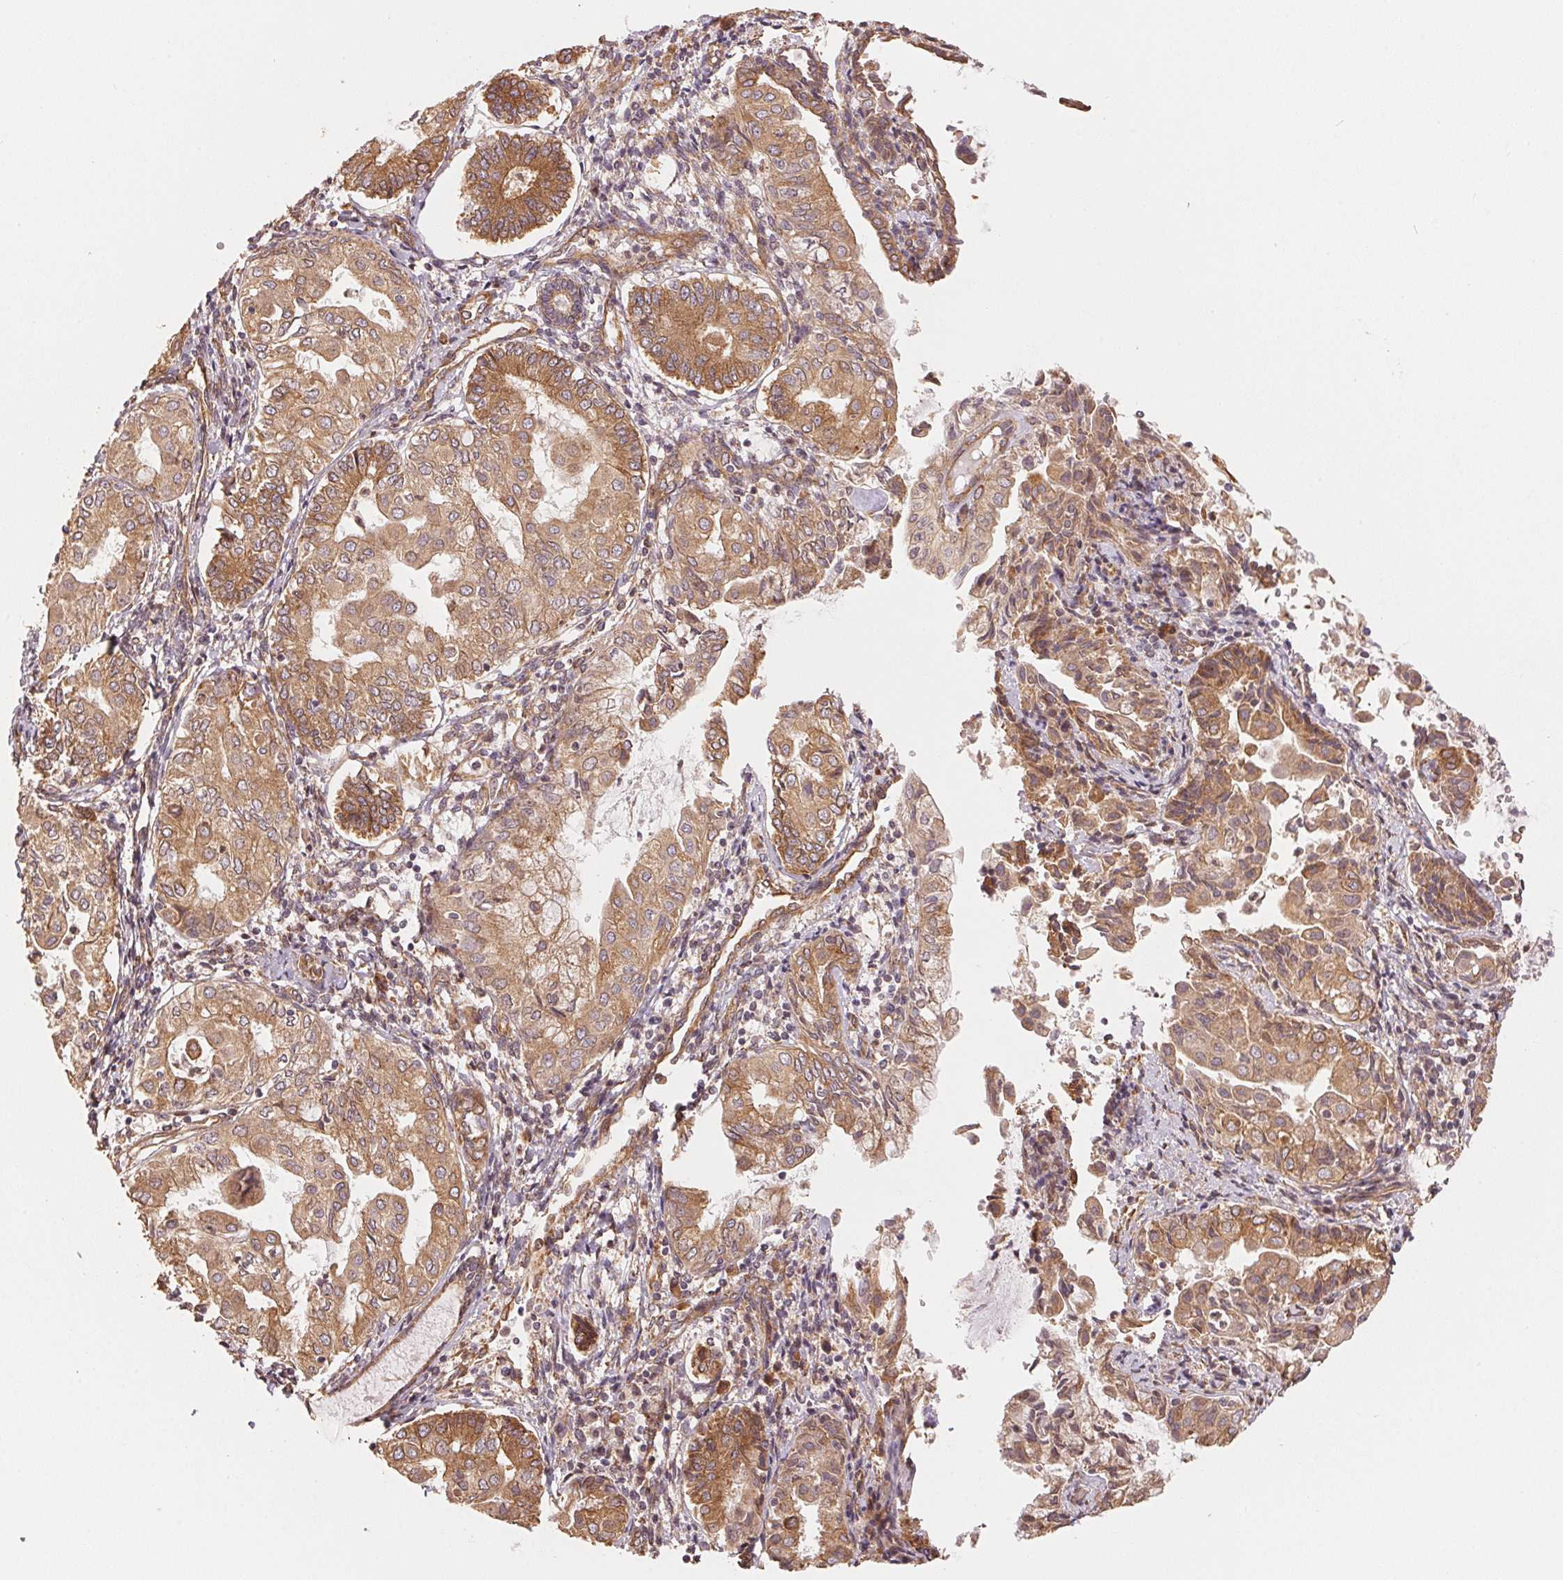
{"staining": {"intensity": "moderate", "quantity": ">75%", "location": "cytoplasmic/membranous"}, "tissue": "endometrial cancer", "cell_type": "Tumor cells", "image_type": "cancer", "snomed": [{"axis": "morphology", "description": "Adenocarcinoma, NOS"}, {"axis": "topography", "description": "Endometrium"}], "caption": "There is medium levels of moderate cytoplasmic/membranous staining in tumor cells of endometrial adenocarcinoma, as demonstrated by immunohistochemical staining (brown color).", "gene": "STRN4", "patient": {"sex": "female", "age": 68}}